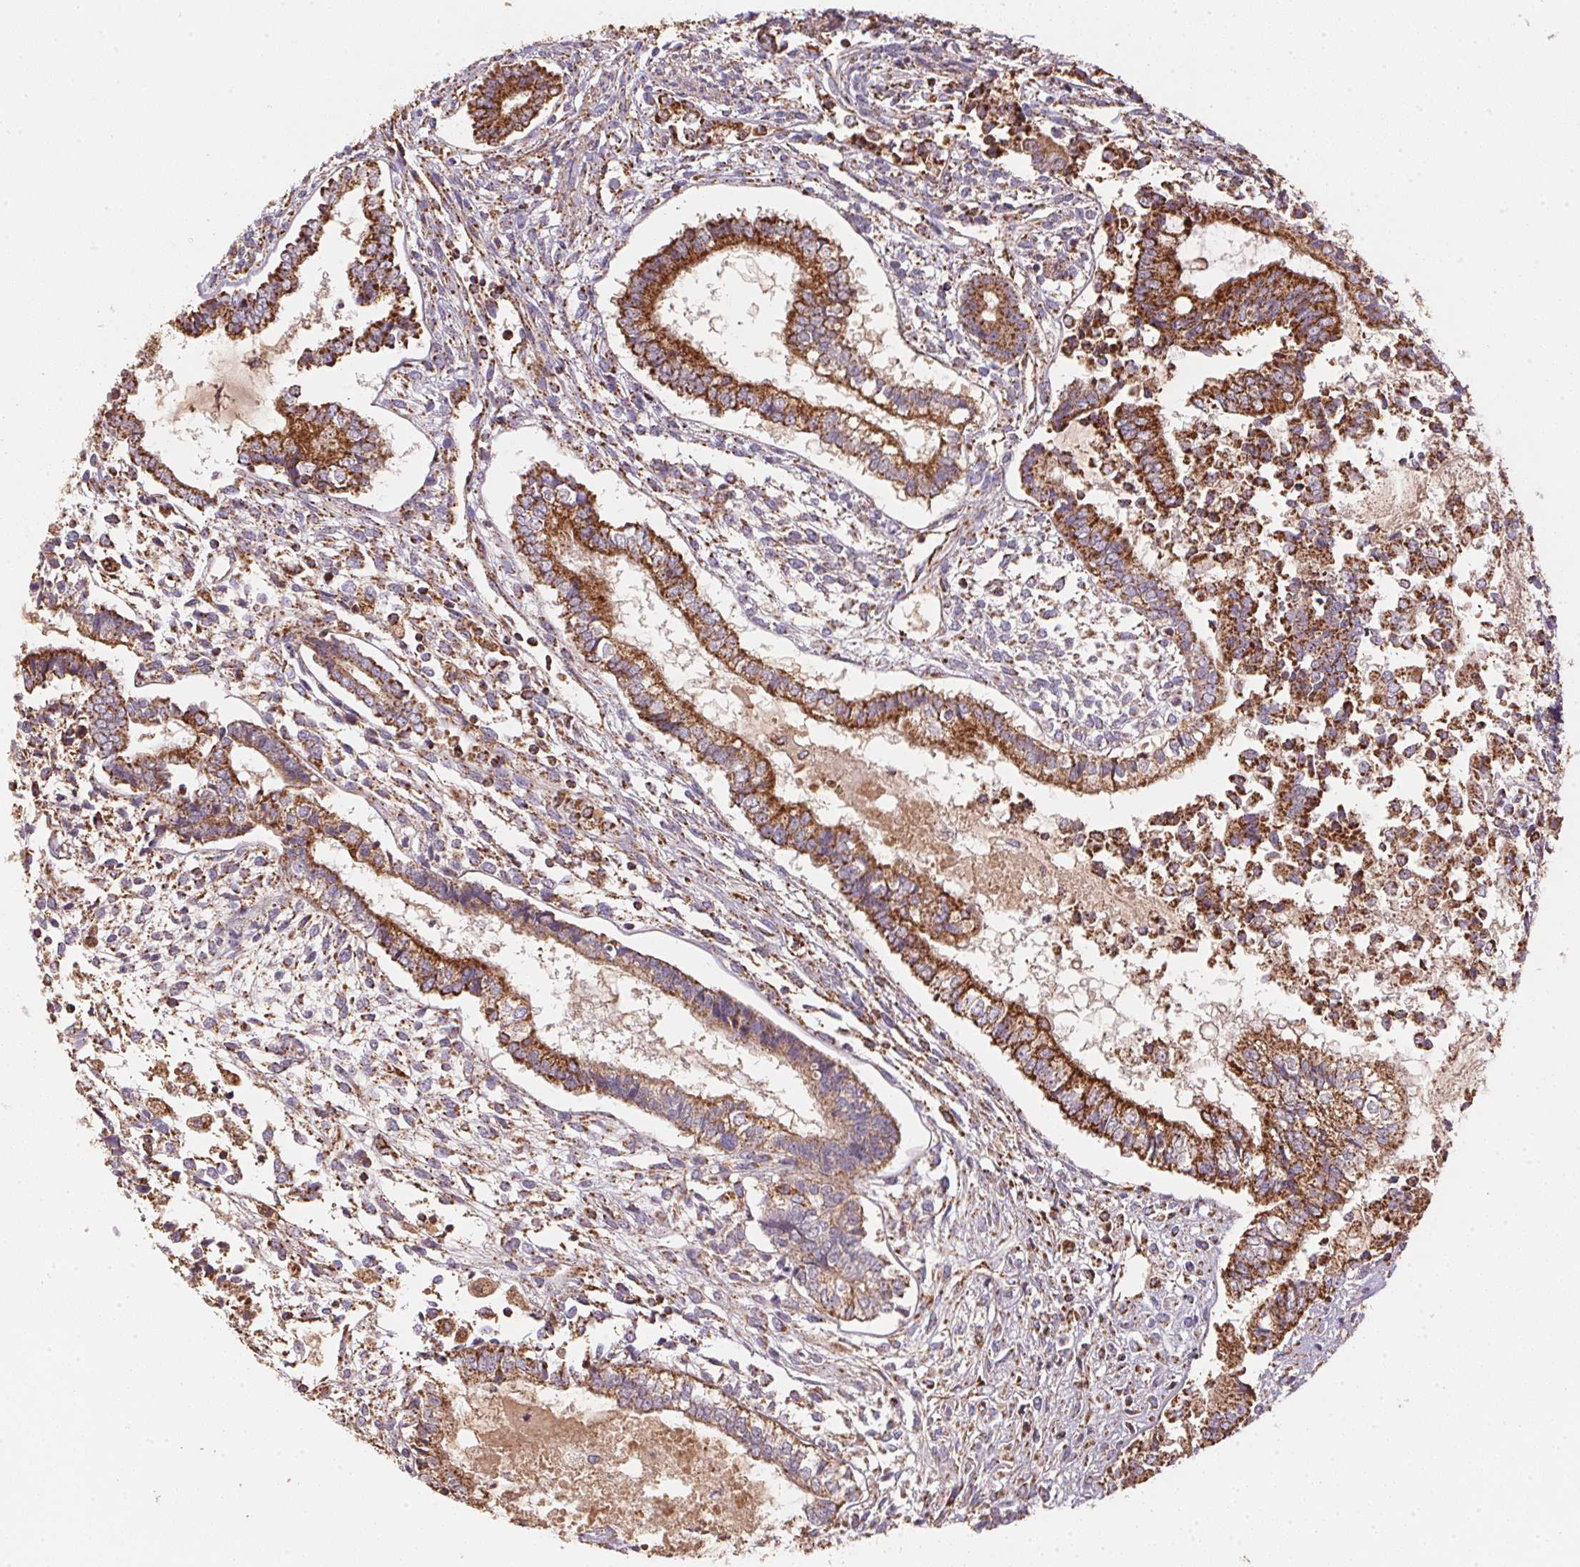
{"staining": {"intensity": "strong", "quantity": "25%-75%", "location": "cytoplasmic/membranous"}, "tissue": "testis cancer", "cell_type": "Tumor cells", "image_type": "cancer", "snomed": [{"axis": "morphology", "description": "Carcinoma, Embryonal, NOS"}, {"axis": "topography", "description": "Testis"}], "caption": "An IHC histopathology image of neoplastic tissue is shown. Protein staining in brown shows strong cytoplasmic/membranous positivity in embryonal carcinoma (testis) within tumor cells.", "gene": "NDUFS2", "patient": {"sex": "male", "age": 37}}